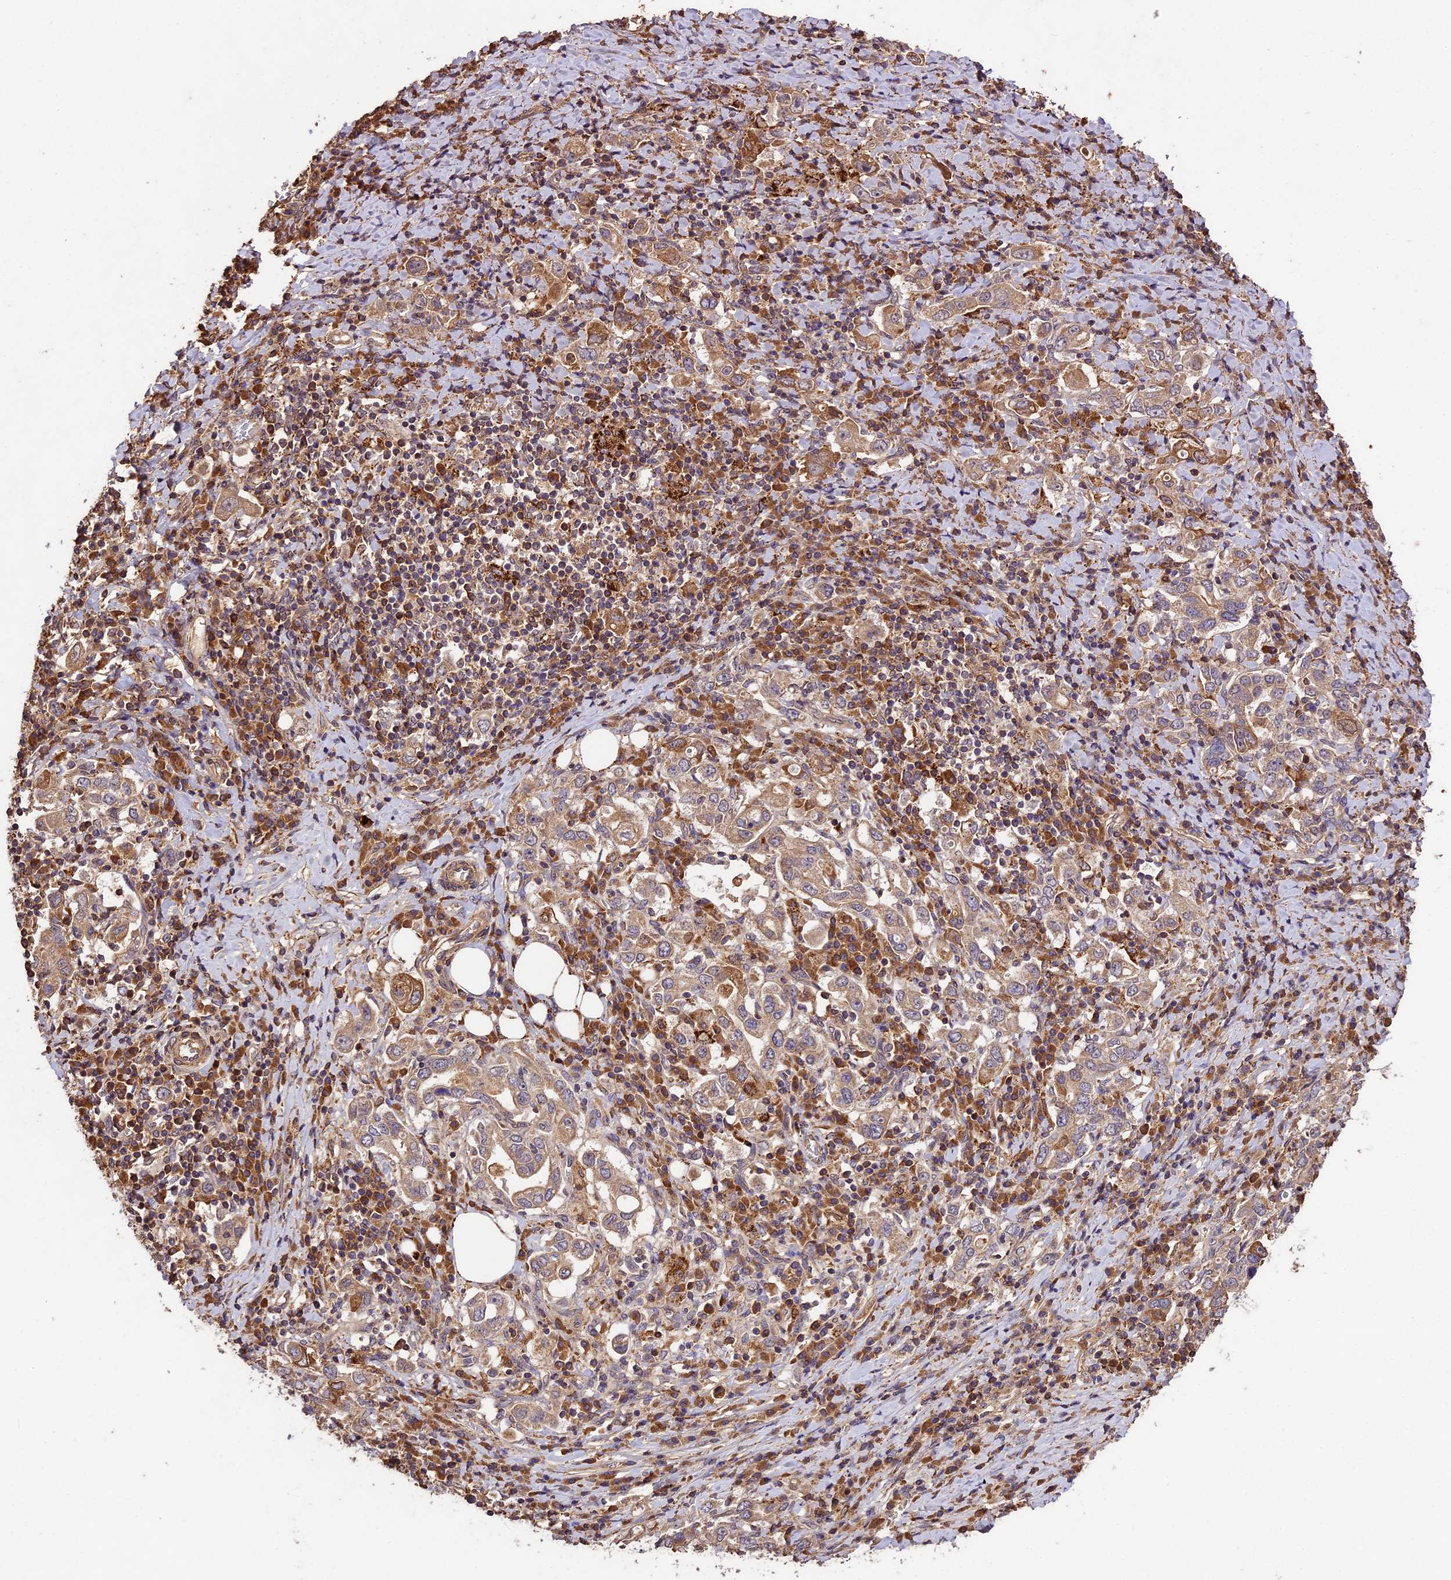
{"staining": {"intensity": "weak", "quantity": ">75%", "location": "cytoplasmic/membranous"}, "tissue": "stomach cancer", "cell_type": "Tumor cells", "image_type": "cancer", "snomed": [{"axis": "morphology", "description": "Adenocarcinoma, NOS"}, {"axis": "topography", "description": "Stomach, upper"}, {"axis": "topography", "description": "Stomach"}], "caption": "Human stomach cancer (adenocarcinoma) stained with a brown dye shows weak cytoplasmic/membranous positive expression in about >75% of tumor cells.", "gene": "CRLF1", "patient": {"sex": "male", "age": 62}}